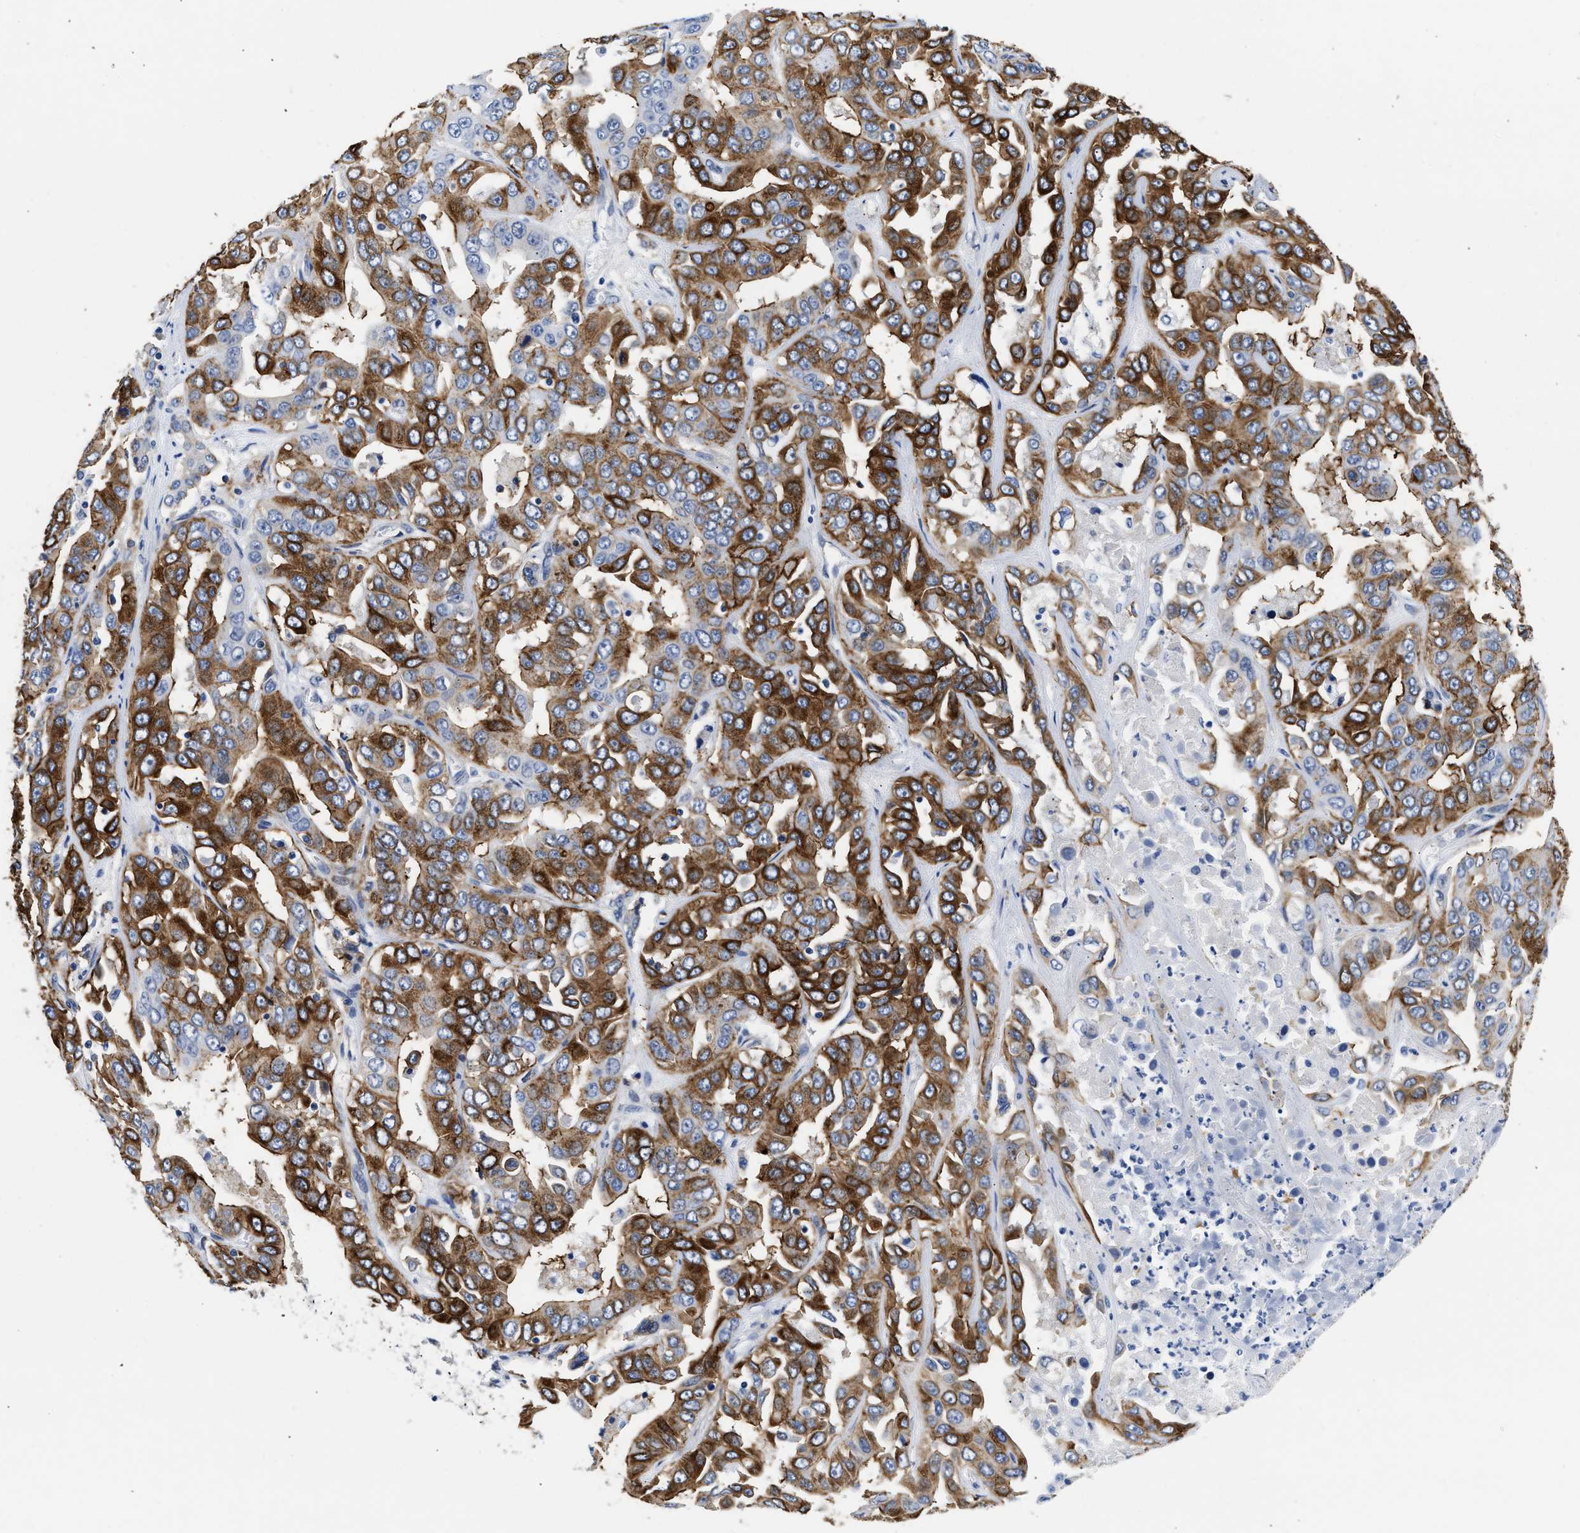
{"staining": {"intensity": "strong", "quantity": ">75%", "location": "cytoplasmic/membranous"}, "tissue": "liver cancer", "cell_type": "Tumor cells", "image_type": "cancer", "snomed": [{"axis": "morphology", "description": "Cholangiocarcinoma"}, {"axis": "topography", "description": "Liver"}], "caption": "Liver cancer (cholangiocarcinoma) stained for a protein displays strong cytoplasmic/membranous positivity in tumor cells.", "gene": "TRIM29", "patient": {"sex": "female", "age": 52}}